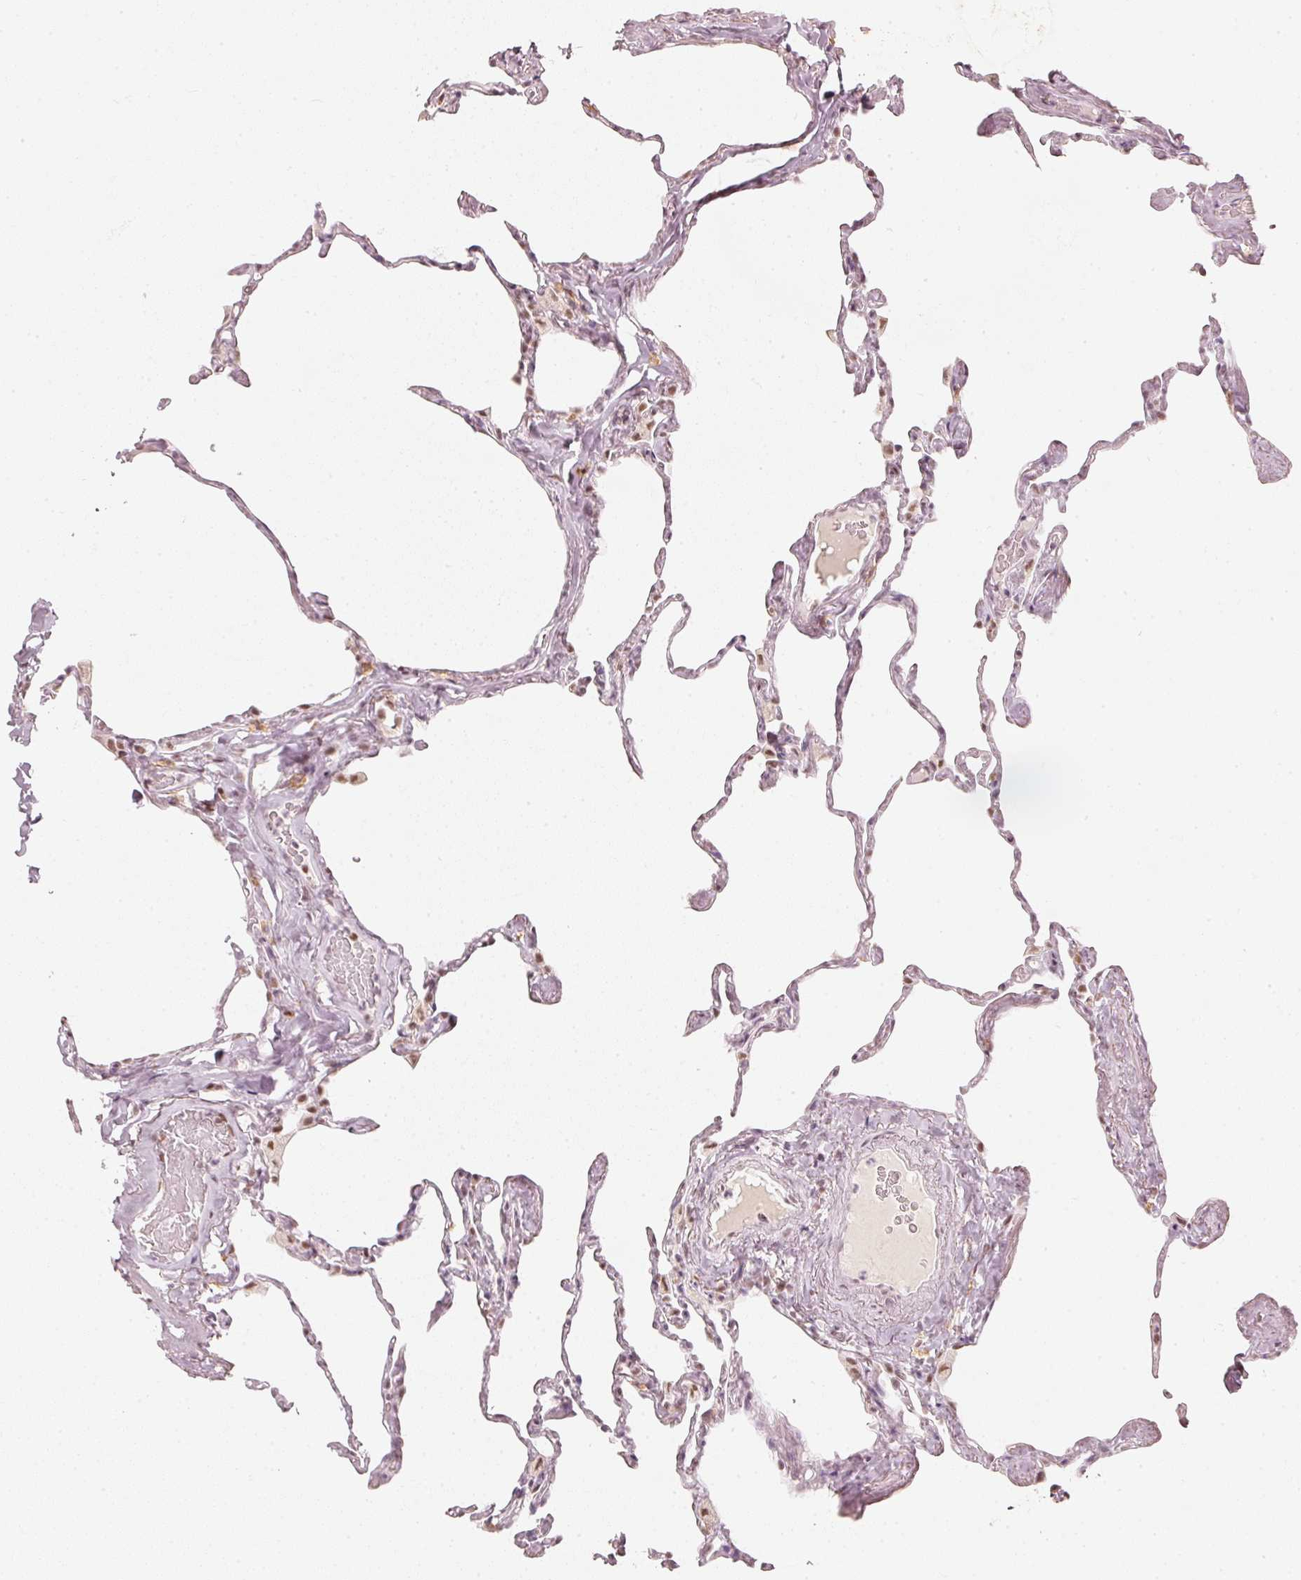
{"staining": {"intensity": "moderate", "quantity": "<25%", "location": "nuclear"}, "tissue": "lung", "cell_type": "Alveolar cells", "image_type": "normal", "snomed": [{"axis": "morphology", "description": "Normal tissue, NOS"}, {"axis": "topography", "description": "Lung"}], "caption": "Lung stained for a protein demonstrates moderate nuclear positivity in alveolar cells.", "gene": "PPP1R10", "patient": {"sex": "male", "age": 65}}